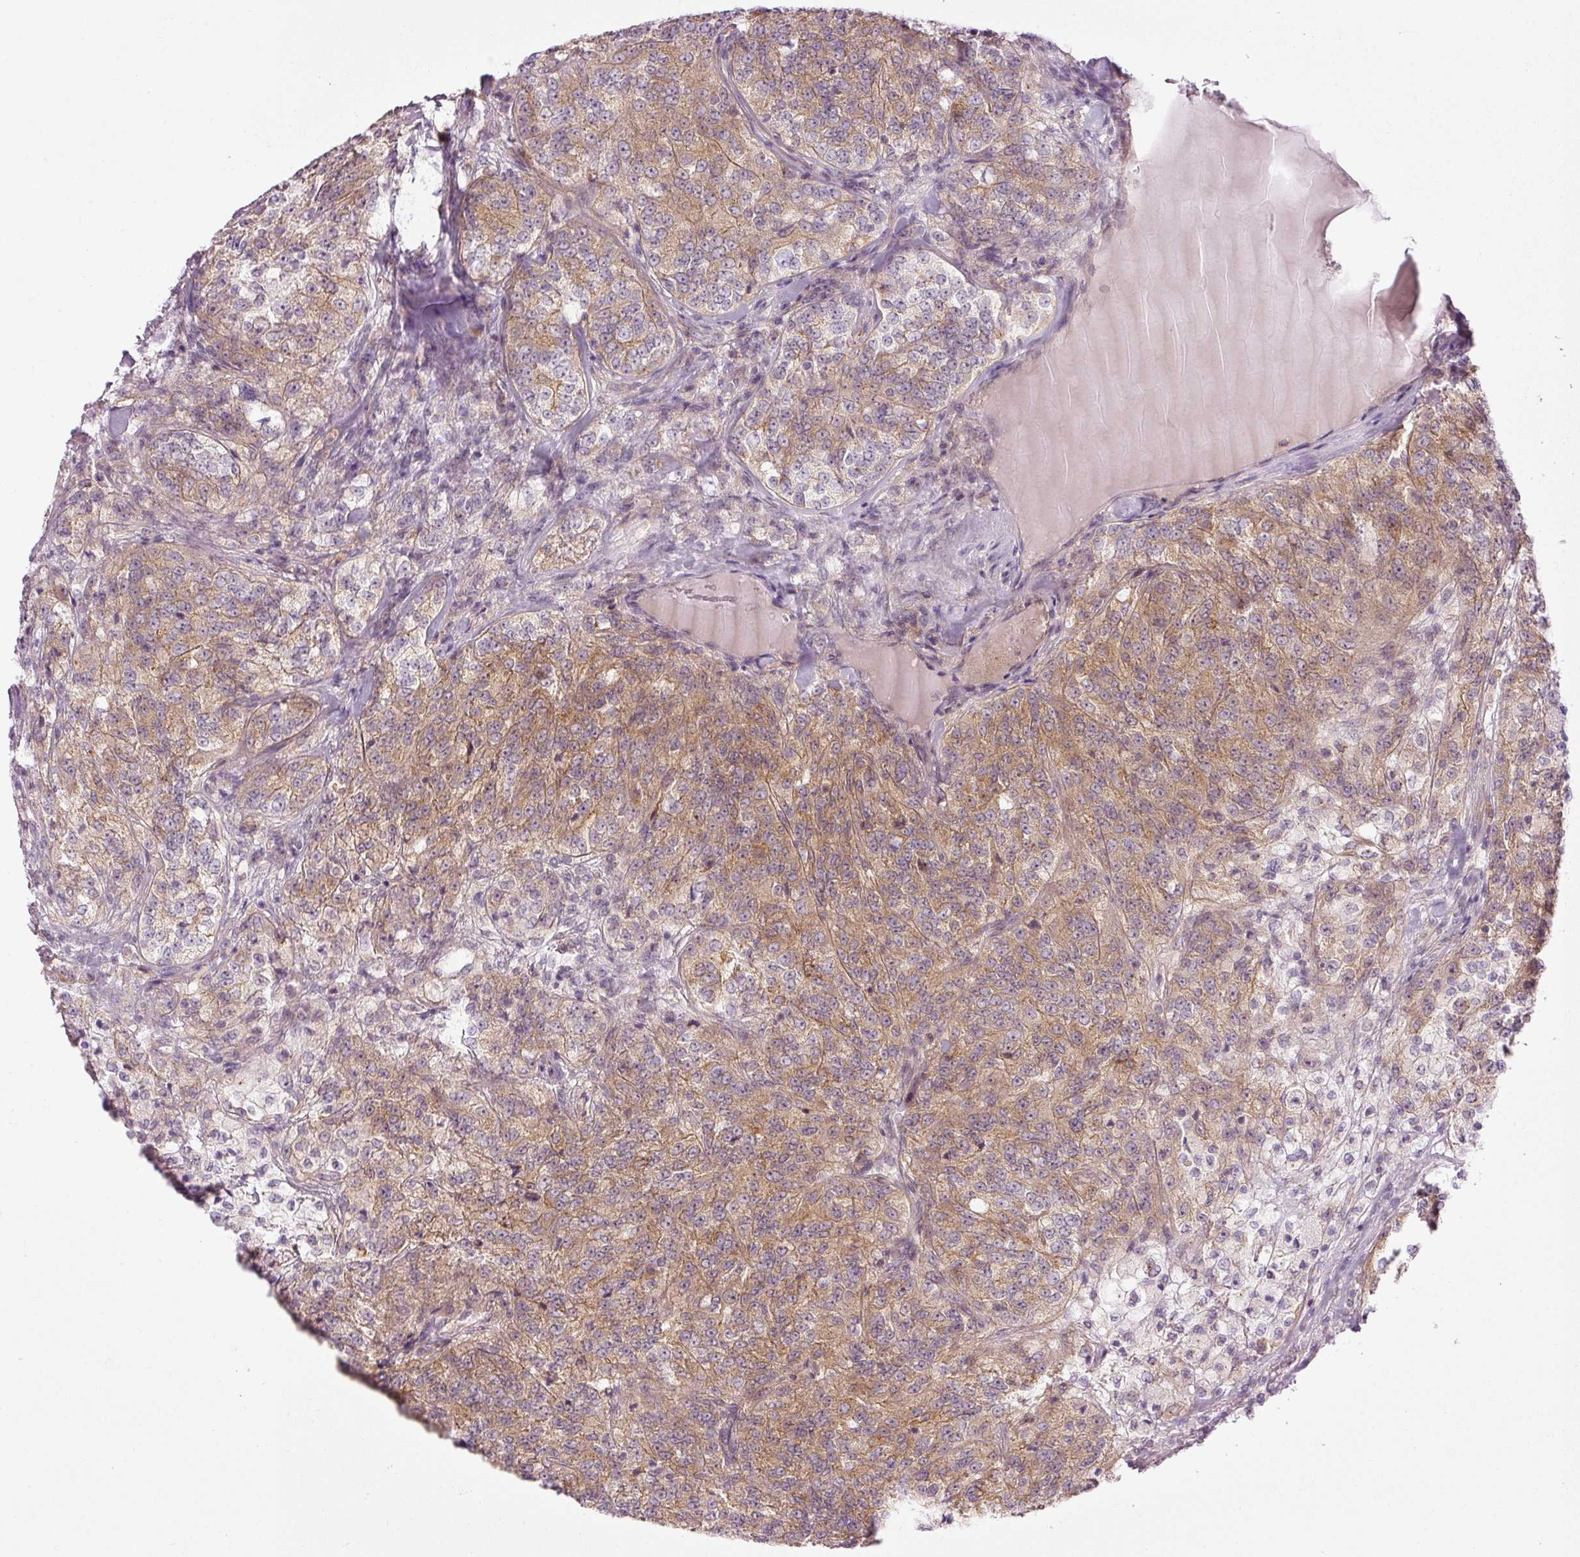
{"staining": {"intensity": "moderate", "quantity": ">75%", "location": "cytoplasmic/membranous"}, "tissue": "renal cancer", "cell_type": "Tumor cells", "image_type": "cancer", "snomed": [{"axis": "morphology", "description": "Adenocarcinoma, NOS"}, {"axis": "topography", "description": "Kidney"}], "caption": "Moderate cytoplasmic/membranous protein staining is appreciated in approximately >75% of tumor cells in renal cancer.", "gene": "MZT2B", "patient": {"sex": "female", "age": 63}}